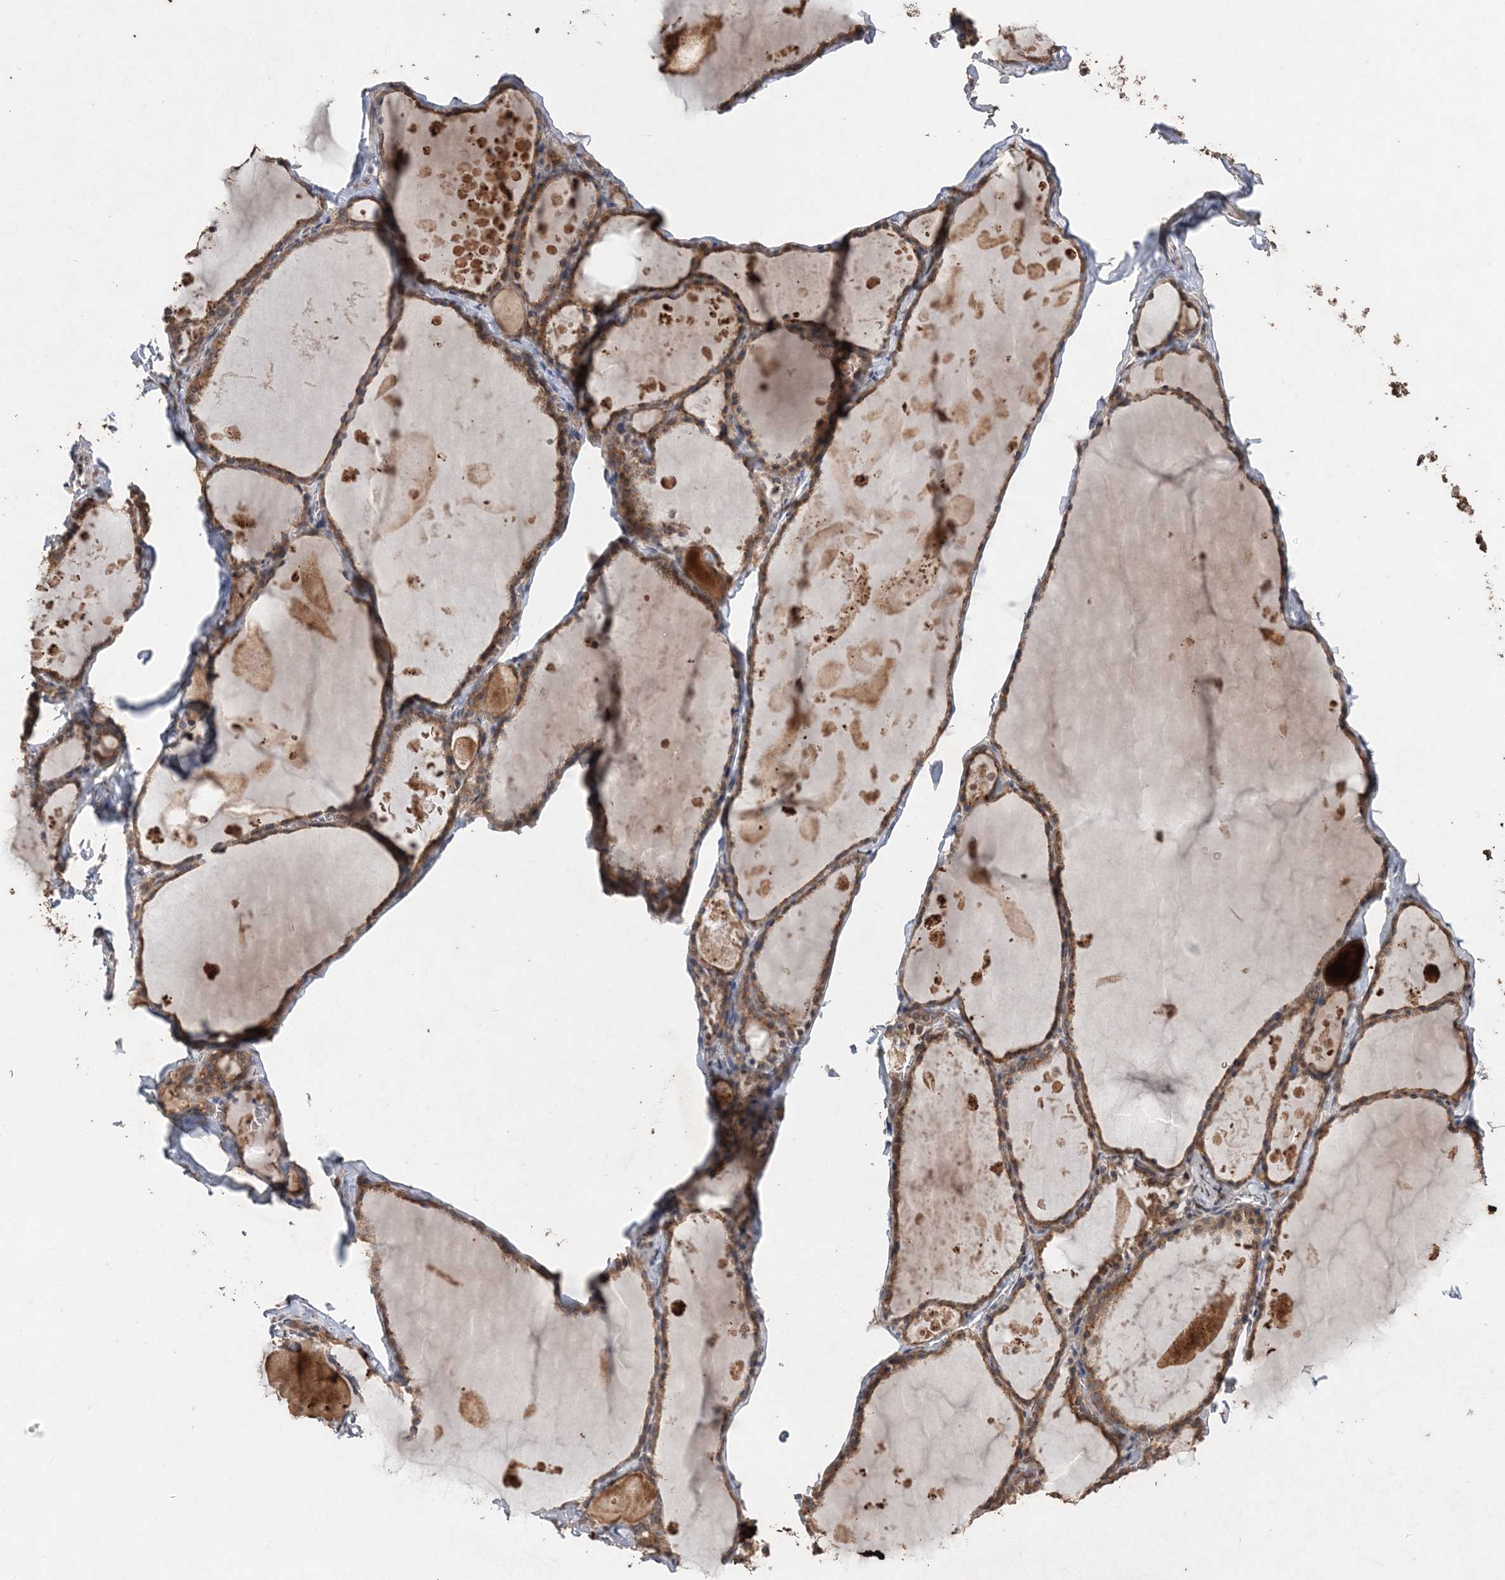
{"staining": {"intensity": "strong", "quantity": ">75%", "location": "cytoplasmic/membranous"}, "tissue": "thyroid gland", "cell_type": "Glandular cells", "image_type": "normal", "snomed": [{"axis": "morphology", "description": "Normal tissue, NOS"}, {"axis": "topography", "description": "Thyroid gland"}], "caption": "This micrograph shows IHC staining of benign human thyroid gland, with high strong cytoplasmic/membranous expression in about >75% of glandular cells.", "gene": "RAB14", "patient": {"sex": "male", "age": 56}}